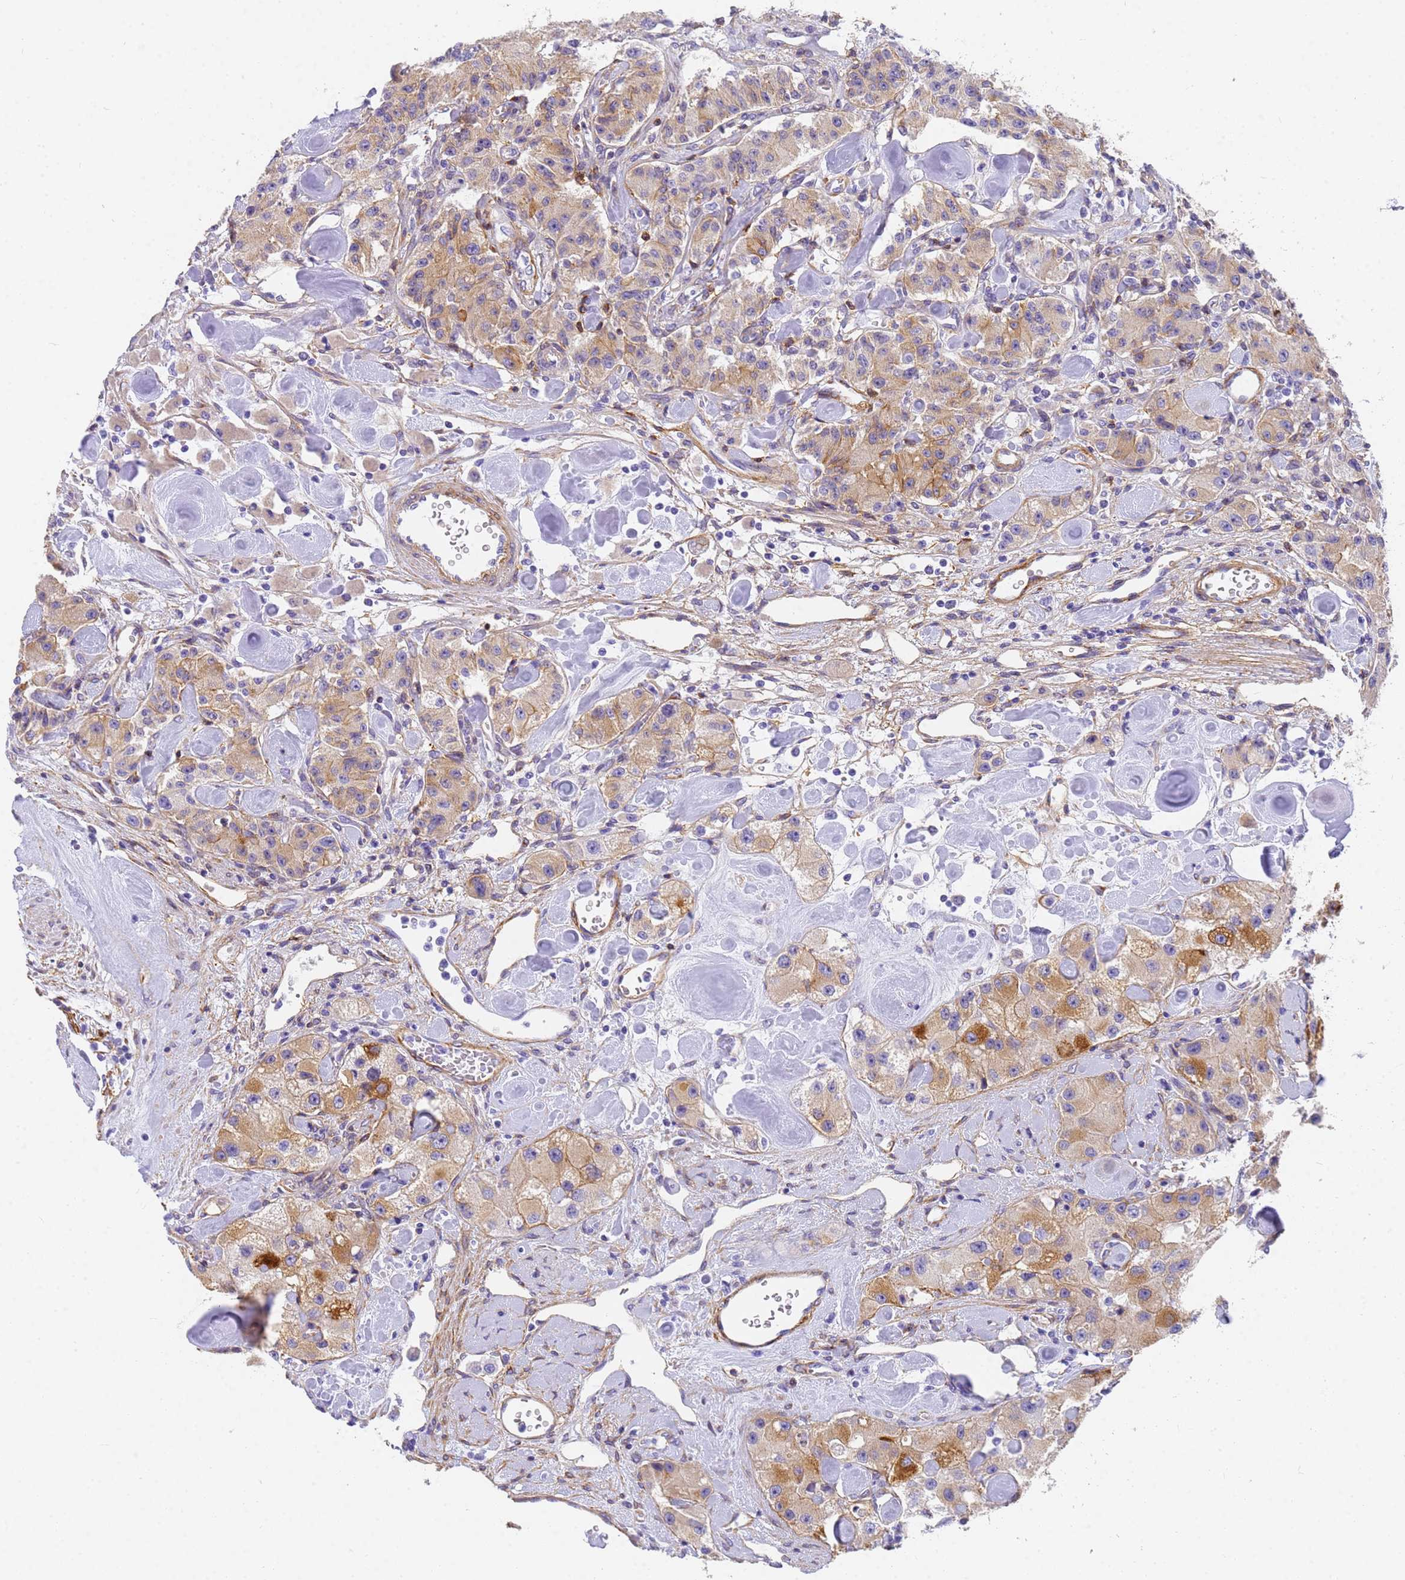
{"staining": {"intensity": "moderate", "quantity": "25%-75%", "location": "cytoplasmic/membranous"}, "tissue": "carcinoid", "cell_type": "Tumor cells", "image_type": "cancer", "snomed": [{"axis": "morphology", "description": "Carcinoid, malignant, NOS"}, {"axis": "topography", "description": "Pancreas"}], "caption": "Carcinoid stained for a protein (brown) shows moderate cytoplasmic/membranous positive positivity in approximately 25%-75% of tumor cells.", "gene": "MVB12A", "patient": {"sex": "male", "age": 41}}